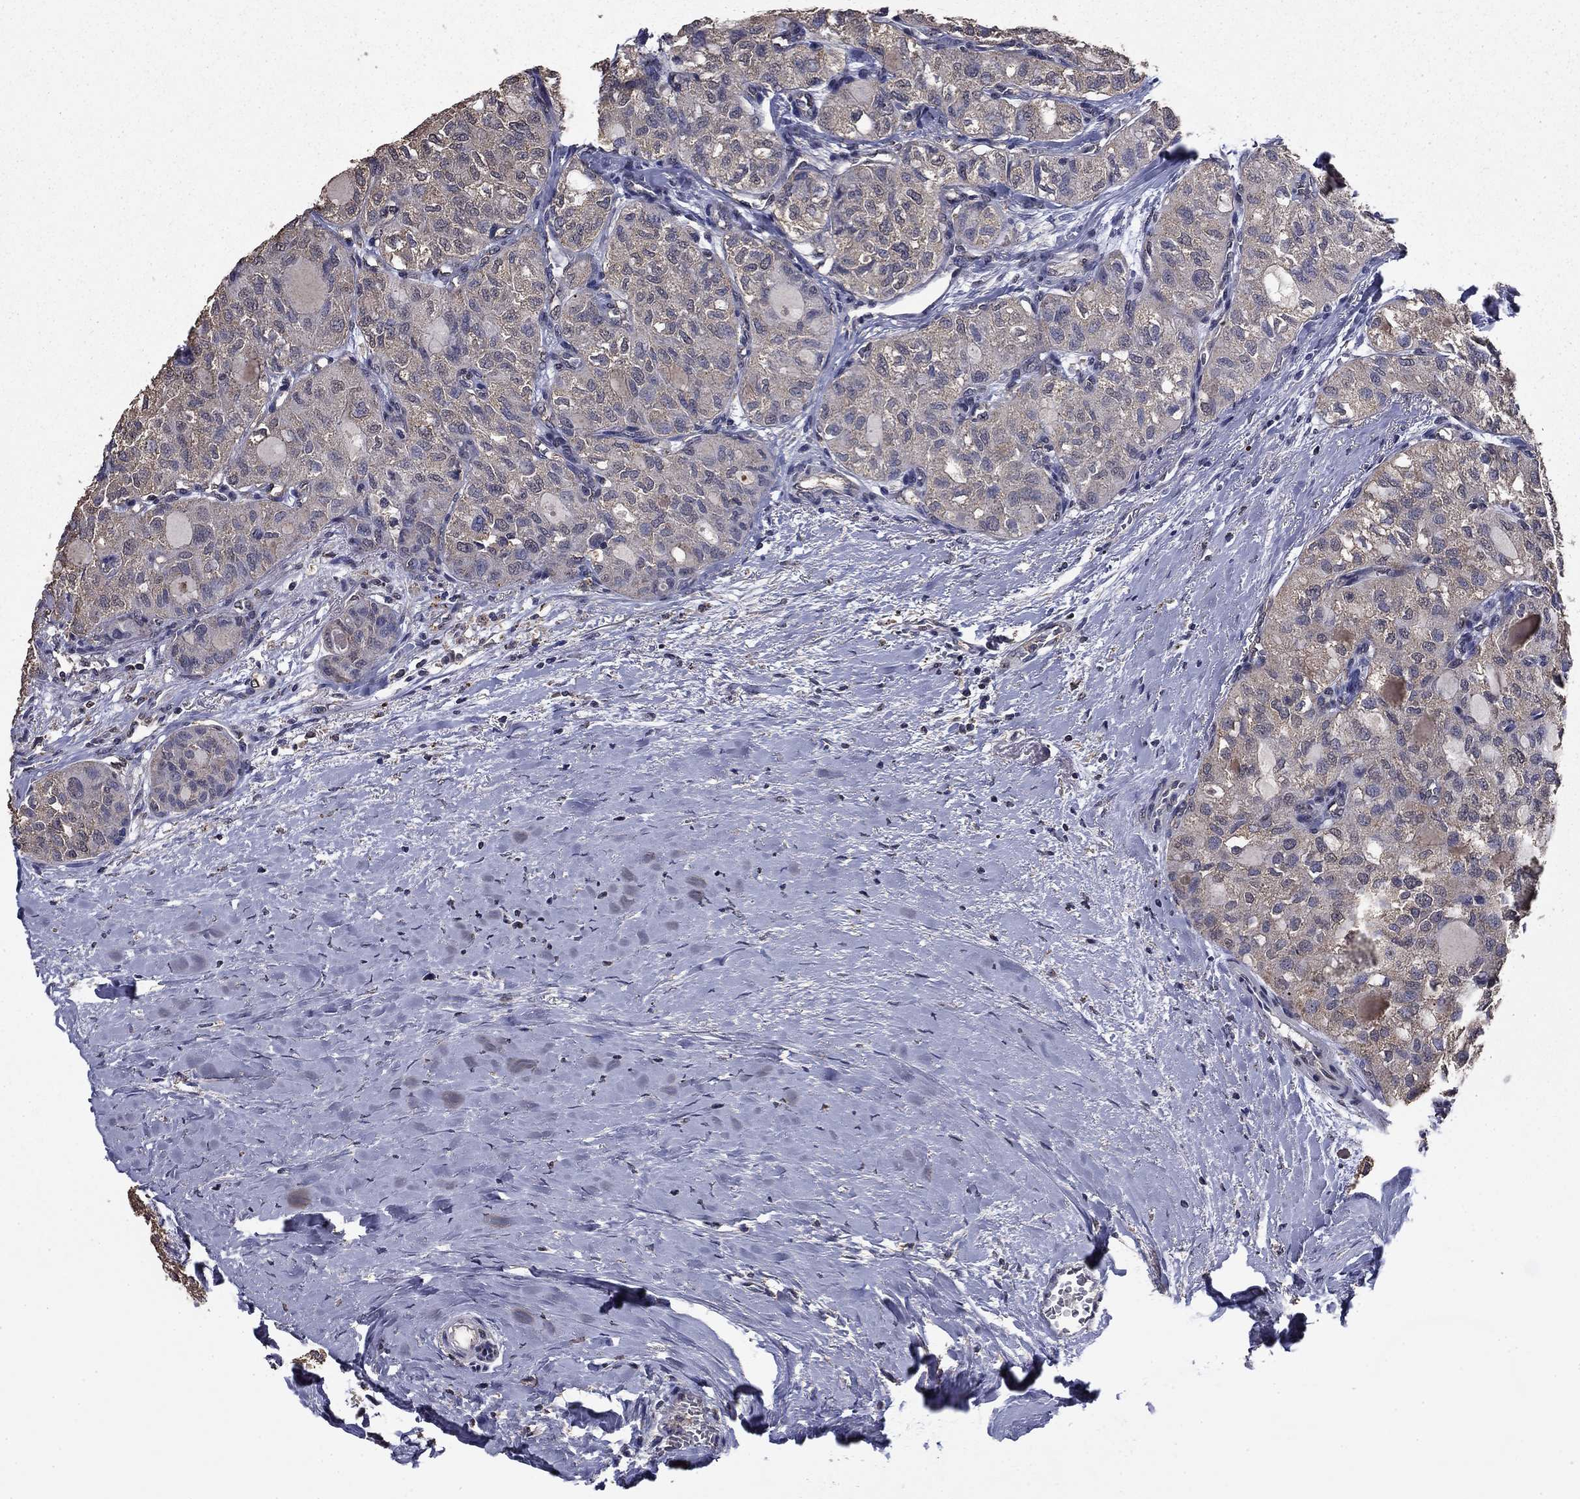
{"staining": {"intensity": "negative", "quantity": "none", "location": "none"}, "tissue": "thyroid cancer", "cell_type": "Tumor cells", "image_type": "cancer", "snomed": [{"axis": "morphology", "description": "Follicular adenoma carcinoma, NOS"}, {"axis": "topography", "description": "Thyroid gland"}], "caption": "This image is of thyroid cancer stained with IHC to label a protein in brown with the nuclei are counter-stained blue. There is no positivity in tumor cells.", "gene": "MFAP3L", "patient": {"sex": "male", "age": 75}}